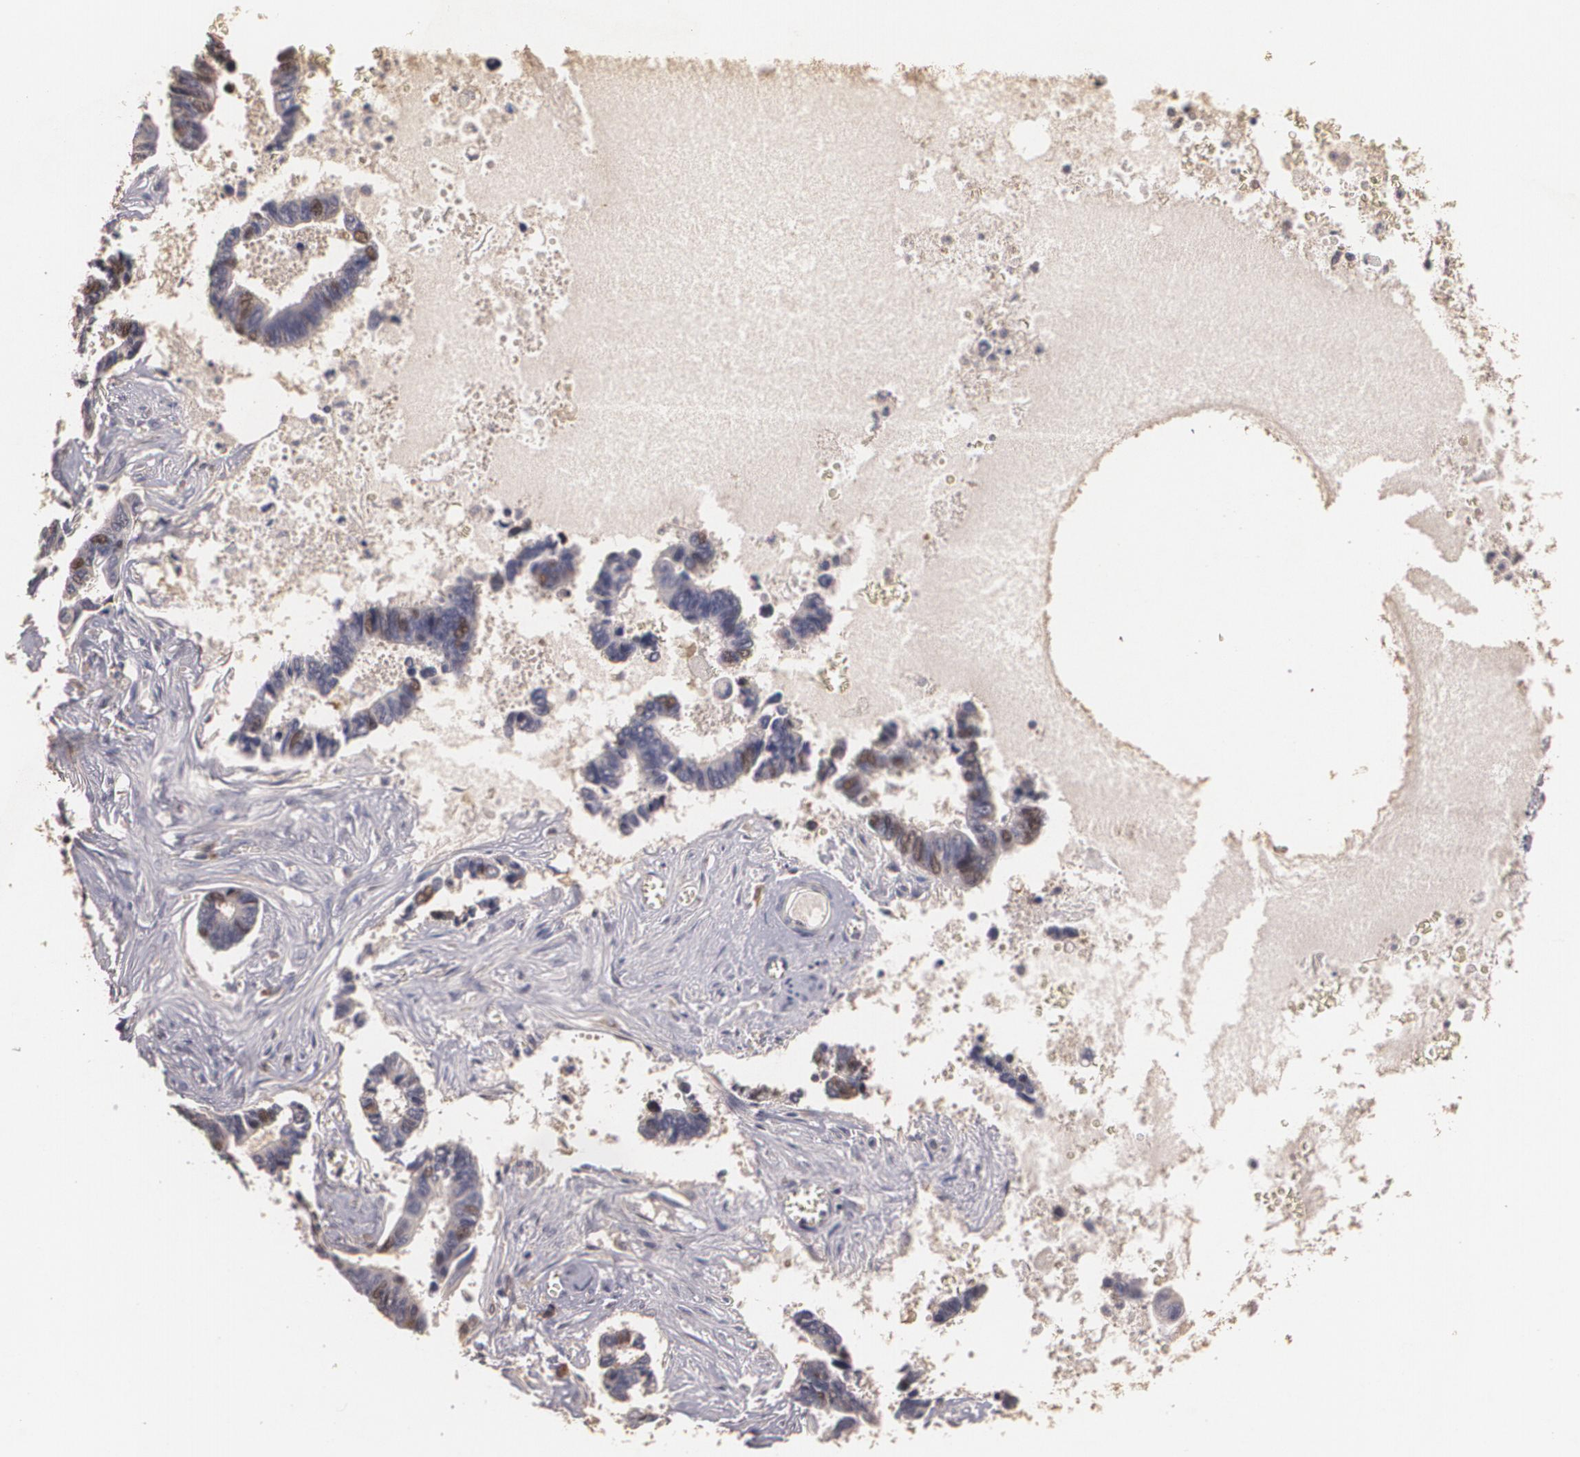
{"staining": {"intensity": "weak", "quantity": "25%-75%", "location": "nuclear"}, "tissue": "pancreatic cancer", "cell_type": "Tumor cells", "image_type": "cancer", "snomed": [{"axis": "morphology", "description": "Adenocarcinoma, NOS"}, {"axis": "topography", "description": "Pancreas"}], "caption": "Immunohistochemical staining of pancreatic cancer reveals low levels of weak nuclear positivity in approximately 25%-75% of tumor cells. The protein is shown in brown color, while the nuclei are stained blue.", "gene": "BRCA1", "patient": {"sex": "female", "age": 70}}